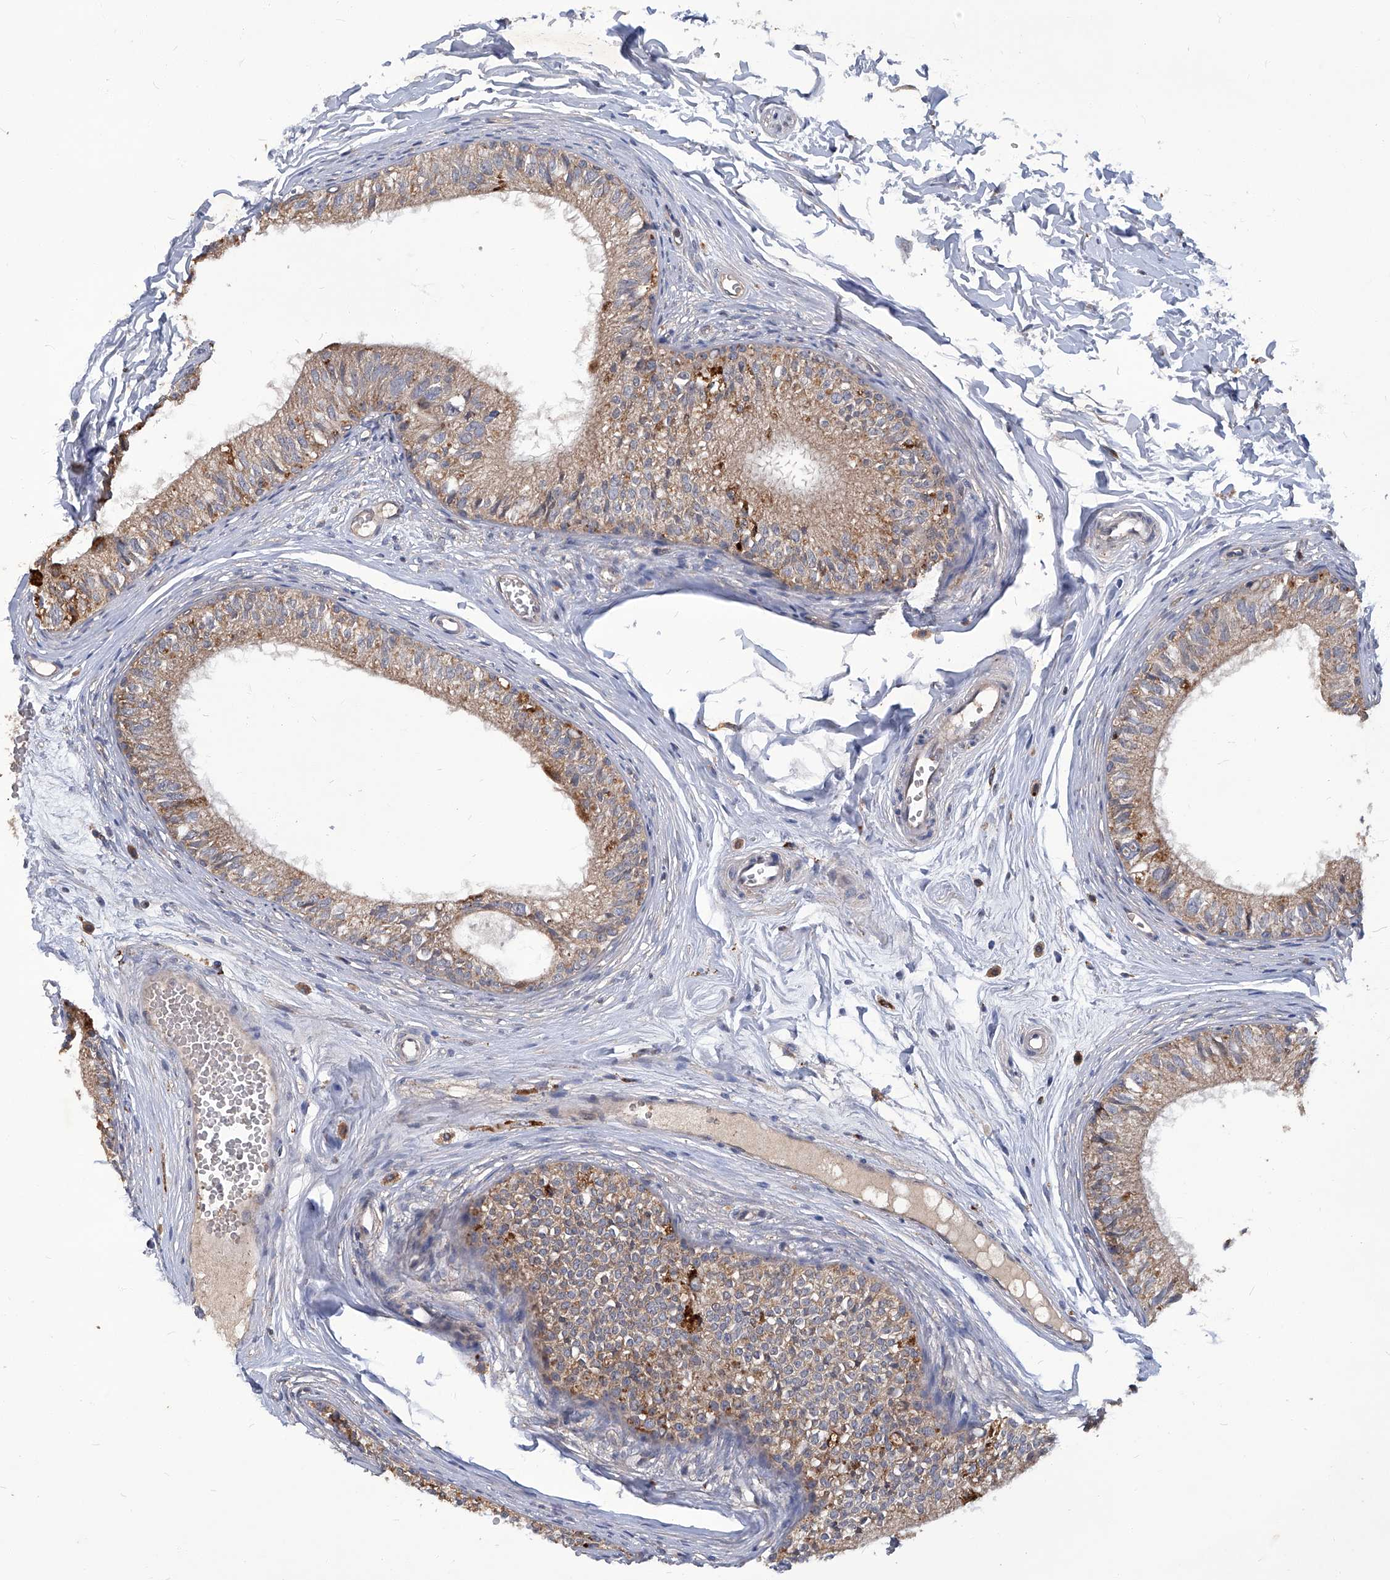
{"staining": {"intensity": "weak", "quantity": ">75%", "location": "cytoplasmic/membranous"}, "tissue": "epididymis", "cell_type": "Glandular cells", "image_type": "normal", "snomed": [{"axis": "morphology", "description": "Normal tissue, NOS"}, {"axis": "morphology", "description": "Seminoma in situ"}, {"axis": "topography", "description": "Testis"}, {"axis": "topography", "description": "Epididymis"}], "caption": "Brown immunohistochemical staining in normal epididymis demonstrates weak cytoplasmic/membranous expression in about >75% of glandular cells.", "gene": "TNFRSF13B", "patient": {"sex": "male", "age": 28}}